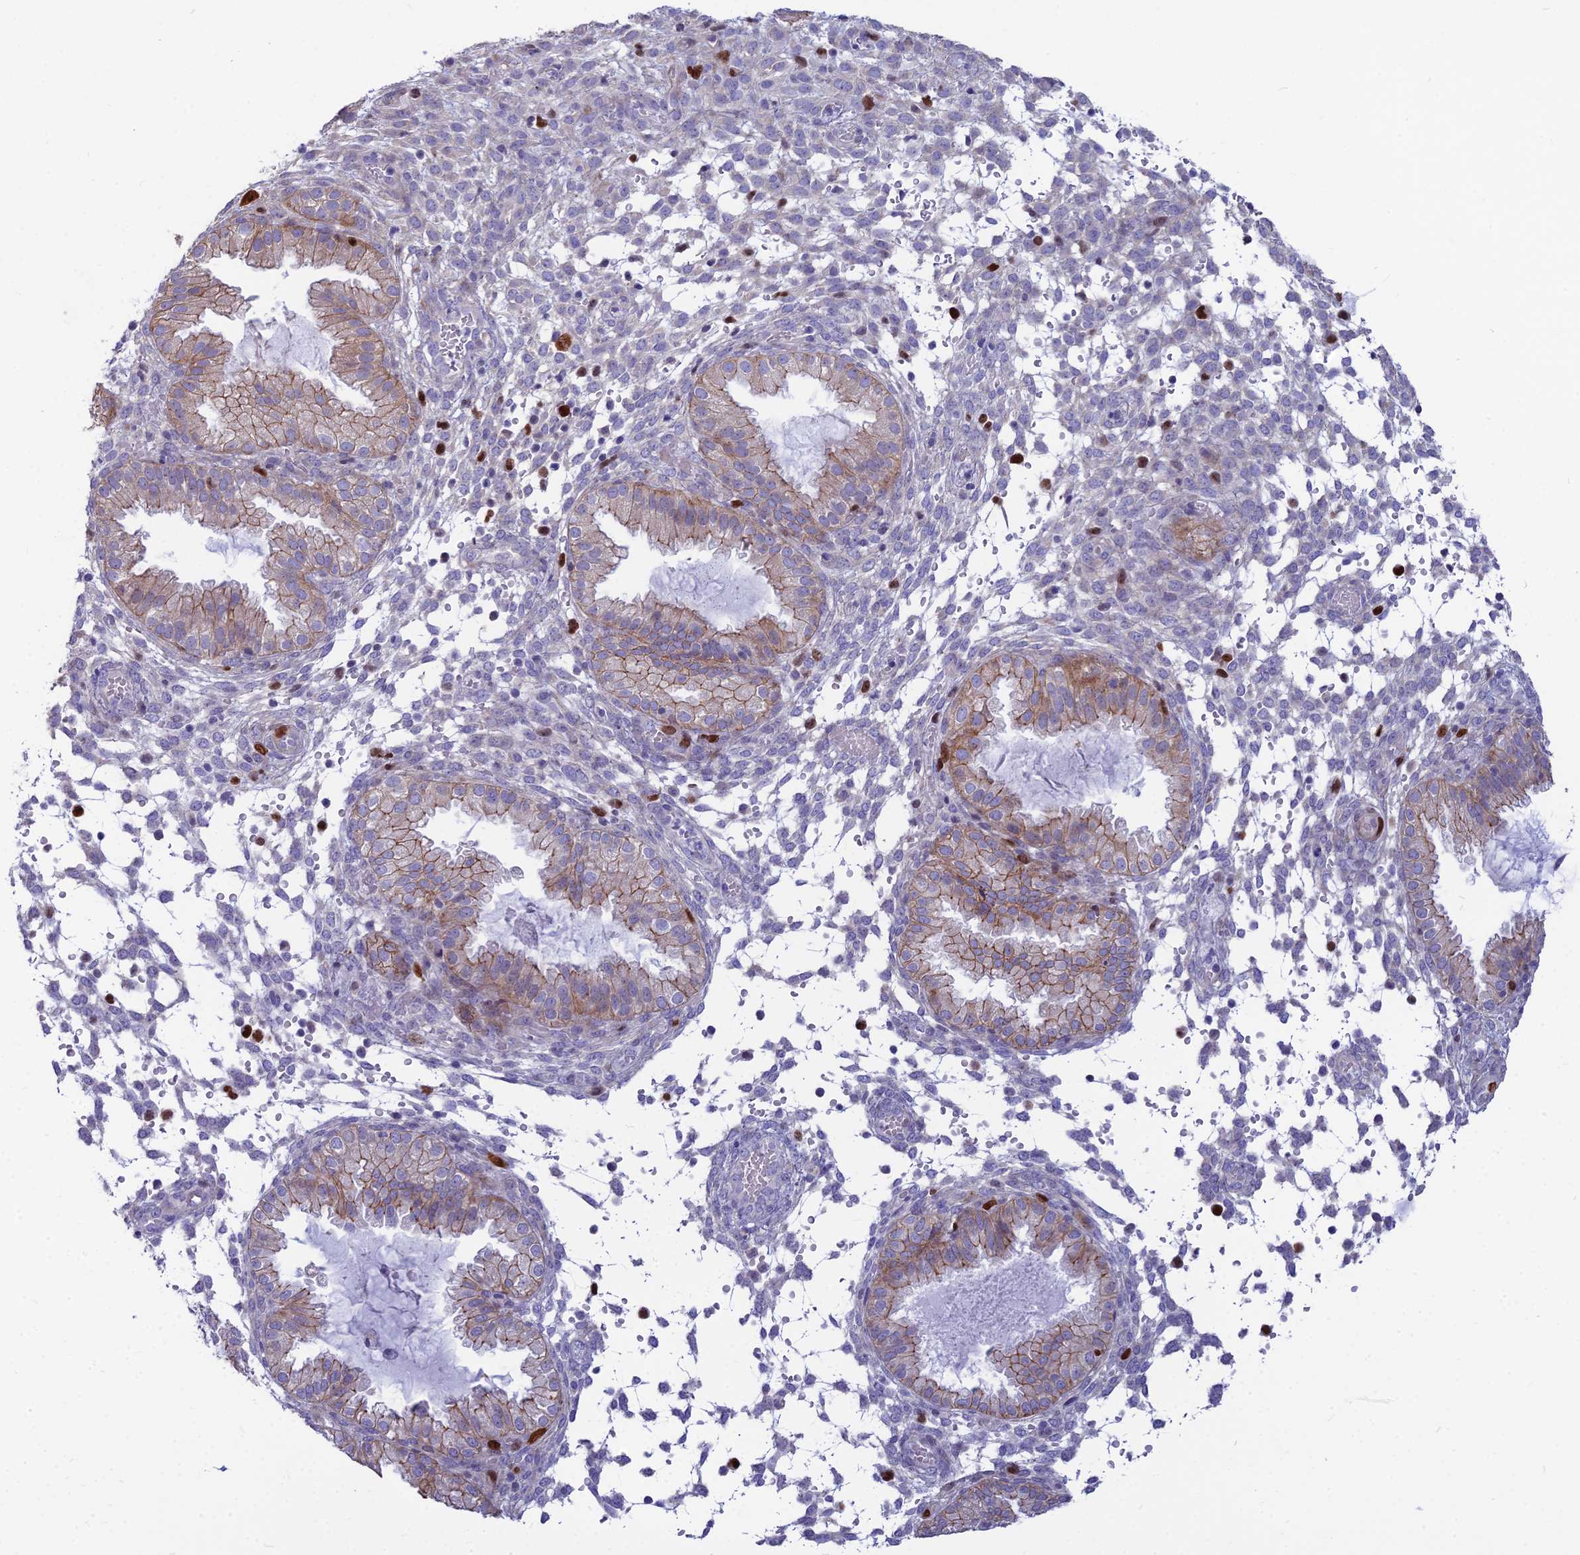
{"staining": {"intensity": "moderate", "quantity": "<25%", "location": "nuclear"}, "tissue": "endometrium", "cell_type": "Cells in endometrial stroma", "image_type": "normal", "snomed": [{"axis": "morphology", "description": "Normal tissue, NOS"}, {"axis": "topography", "description": "Endometrium"}], "caption": "Immunohistochemical staining of benign human endometrium displays <25% levels of moderate nuclear protein staining in approximately <25% of cells in endometrial stroma. Ihc stains the protein of interest in brown and the nuclei are stained blue.", "gene": "ENSG00000285920", "patient": {"sex": "female", "age": 33}}